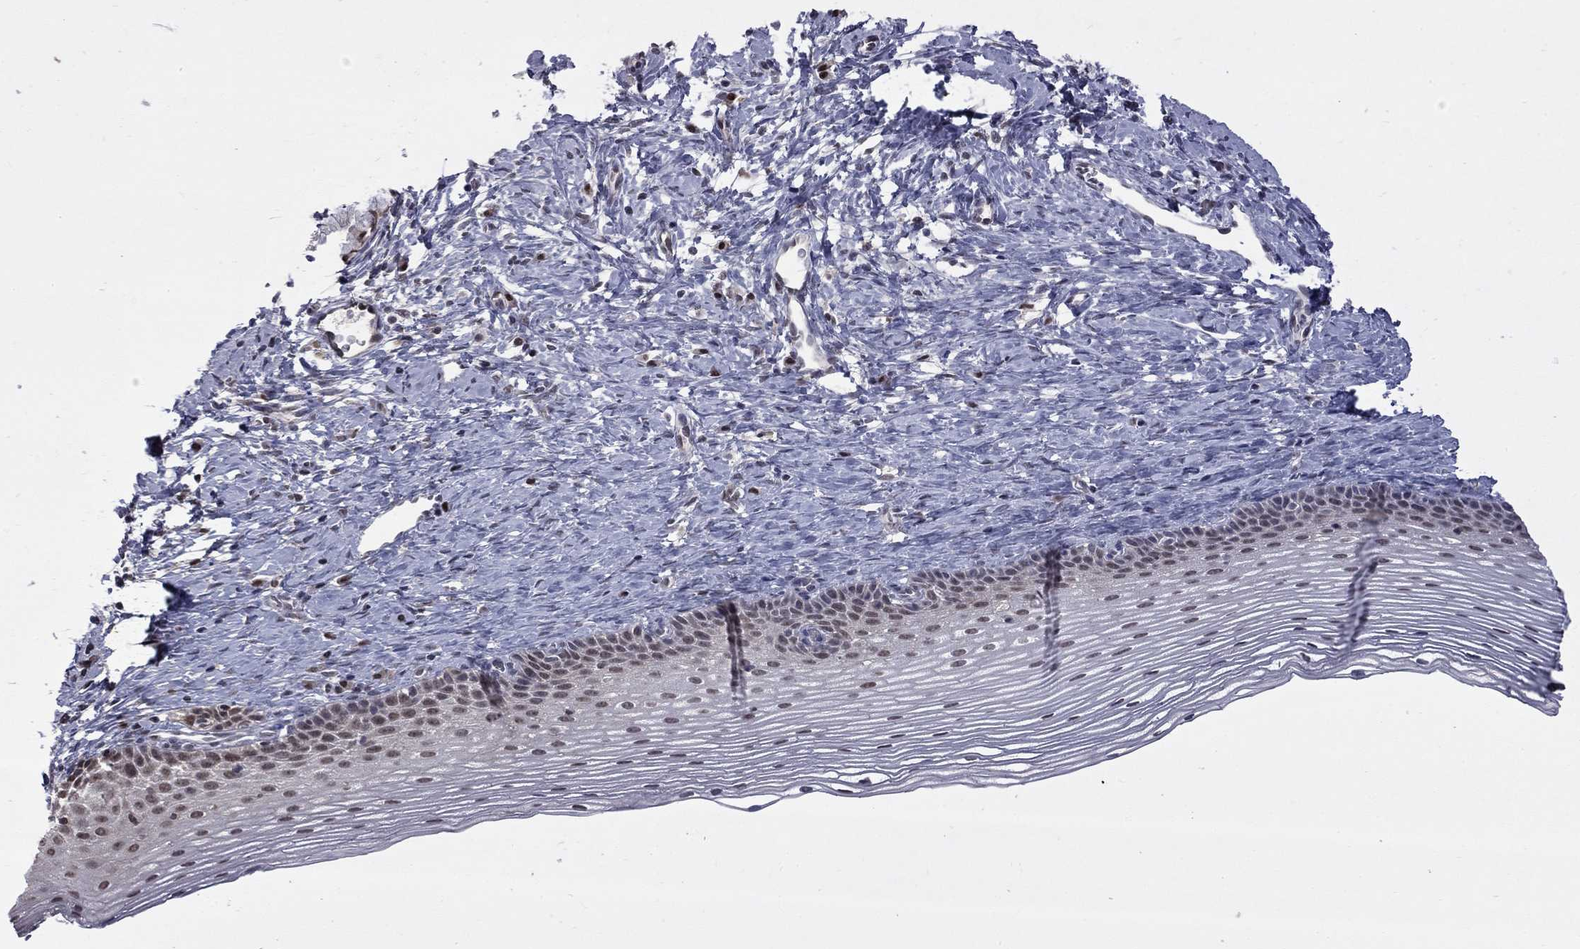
{"staining": {"intensity": "negative", "quantity": "none", "location": "none"}, "tissue": "cervix", "cell_type": "Glandular cells", "image_type": "normal", "snomed": [{"axis": "morphology", "description": "Normal tissue, NOS"}, {"axis": "topography", "description": "Cervix"}], "caption": "DAB (3,3'-diaminobenzidine) immunohistochemical staining of benign cervix demonstrates no significant staining in glandular cells.", "gene": "RFWD3", "patient": {"sex": "female", "age": 39}}